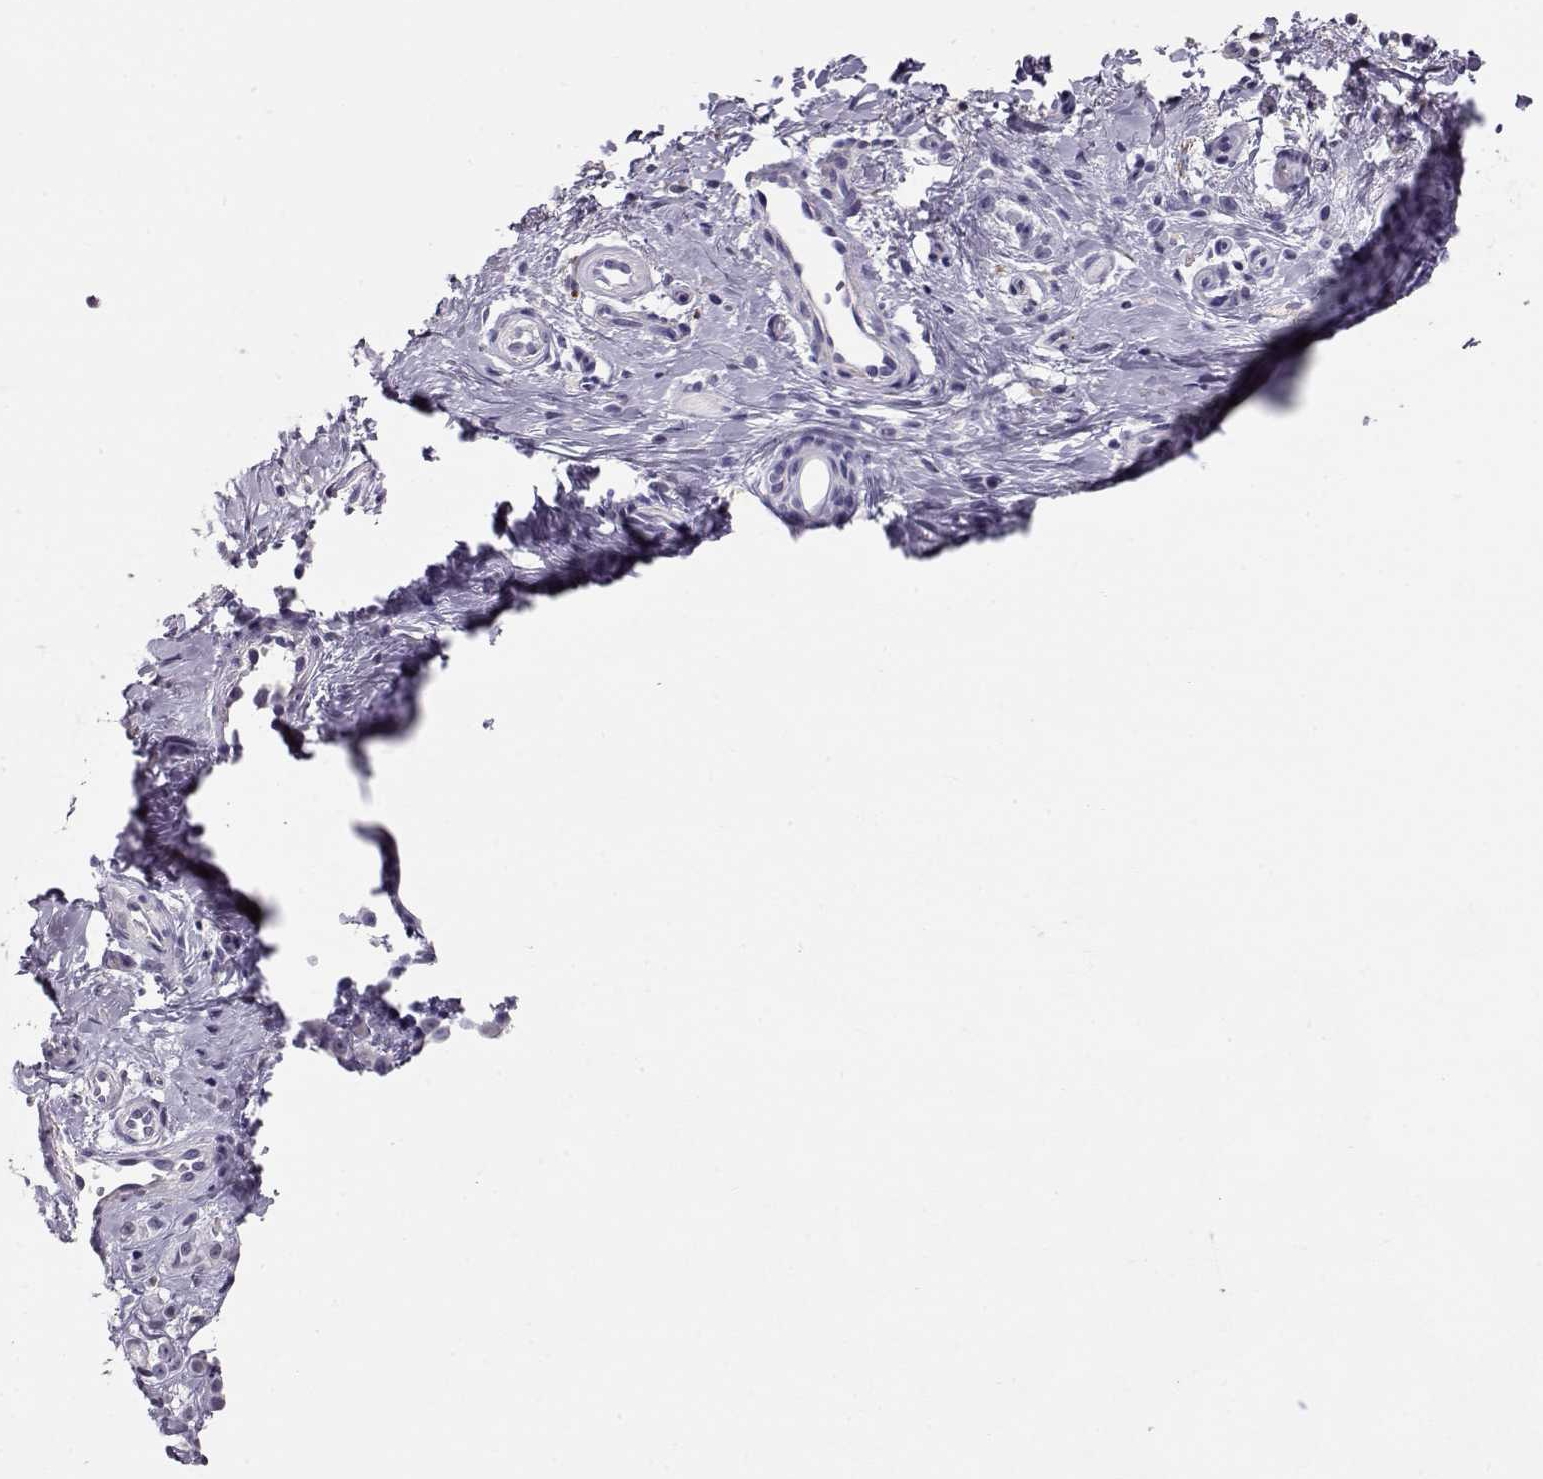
{"staining": {"intensity": "negative", "quantity": "none", "location": "none"}, "tissue": "melanoma", "cell_type": "Tumor cells", "image_type": "cancer", "snomed": [{"axis": "morphology", "description": "Malignant melanoma, NOS"}, {"axis": "topography", "description": "Skin"}], "caption": "DAB (3,3'-diaminobenzidine) immunohistochemical staining of human malignant melanoma exhibits no significant staining in tumor cells.", "gene": "RBM44", "patient": {"sex": "female", "age": 76}}